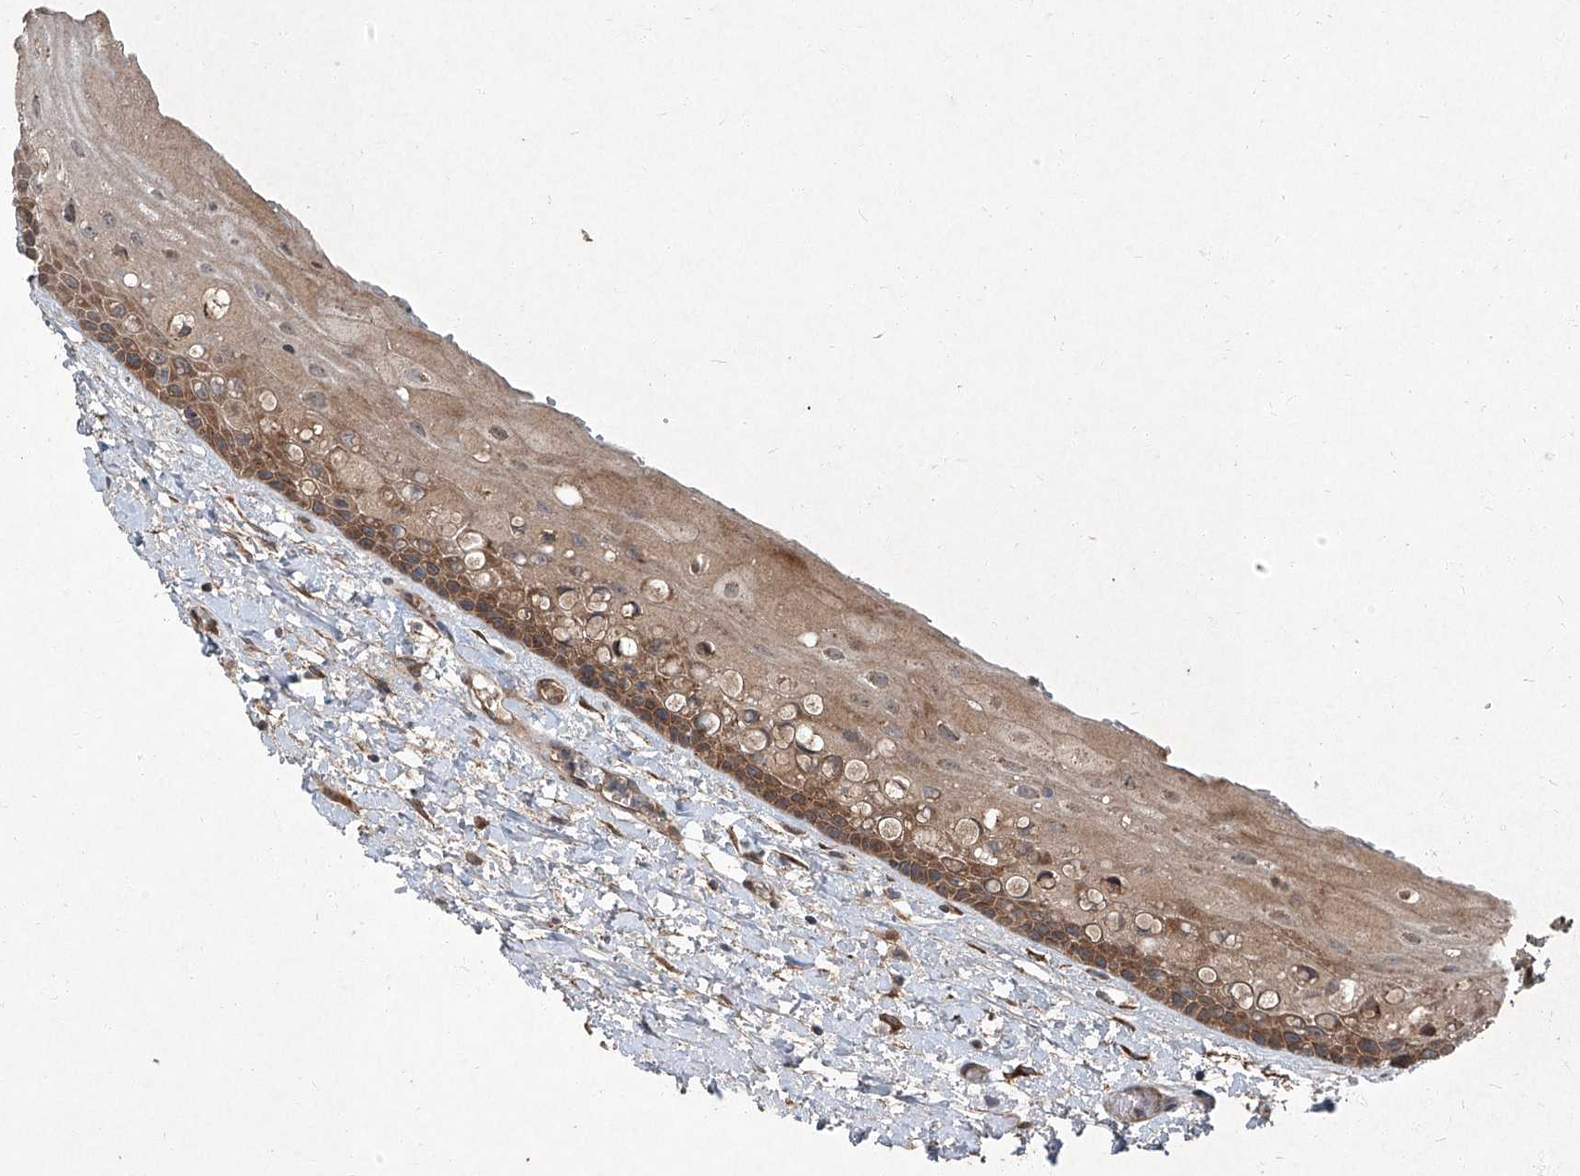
{"staining": {"intensity": "moderate", "quantity": ">75%", "location": "cytoplasmic/membranous"}, "tissue": "oral mucosa", "cell_type": "Squamous epithelial cells", "image_type": "normal", "snomed": [{"axis": "morphology", "description": "Normal tissue, NOS"}, {"axis": "topography", "description": "Oral tissue"}], "caption": "Protein staining displays moderate cytoplasmic/membranous expression in about >75% of squamous epithelial cells in benign oral mucosa. The staining was performed using DAB (3,3'-diaminobenzidine) to visualize the protein expression in brown, while the nuclei were stained in blue with hematoxylin (Magnification: 20x).", "gene": "CCN1", "patient": {"sex": "female", "age": 76}}